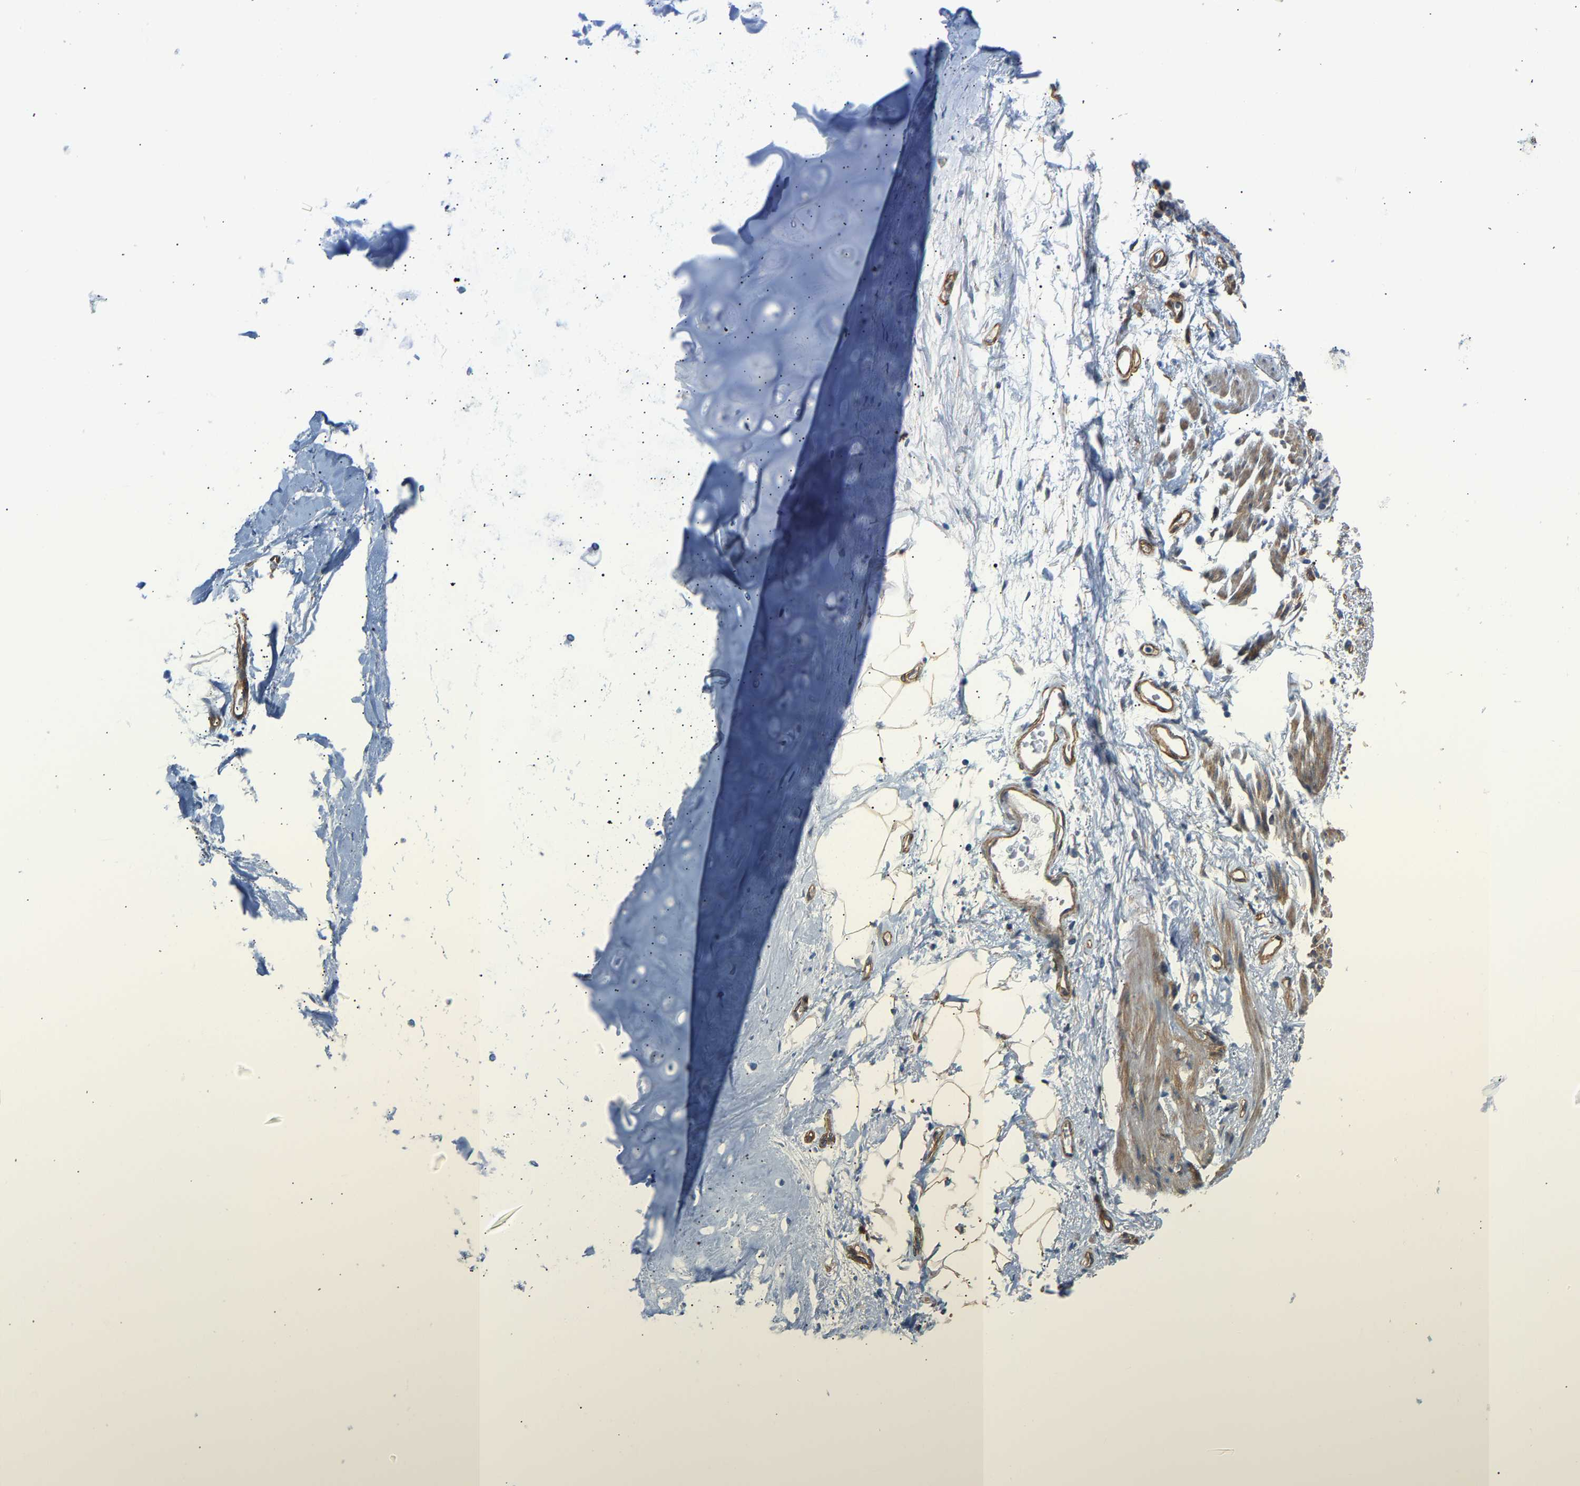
{"staining": {"intensity": "weak", "quantity": ">75%", "location": "cytoplasmic/membranous"}, "tissue": "adipose tissue", "cell_type": "Adipocytes", "image_type": "normal", "snomed": [{"axis": "morphology", "description": "Normal tissue, NOS"}, {"axis": "topography", "description": "Cartilage tissue"}, {"axis": "topography", "description": "Bronchus"}], "caption": "Immunohistochemistry (IHC) micrograph of unremarkable adipose tissue: human adipose tissue stained using immunohistochemistry (IHC) displays low levels of weak protein expression localized specifically in the cytoplasmic/membranous of adipocytes, appearing as a cytoplasmic/membranous brown color.", "gene": "PAWR", "patient": {"sex": "female", "age": 73}}